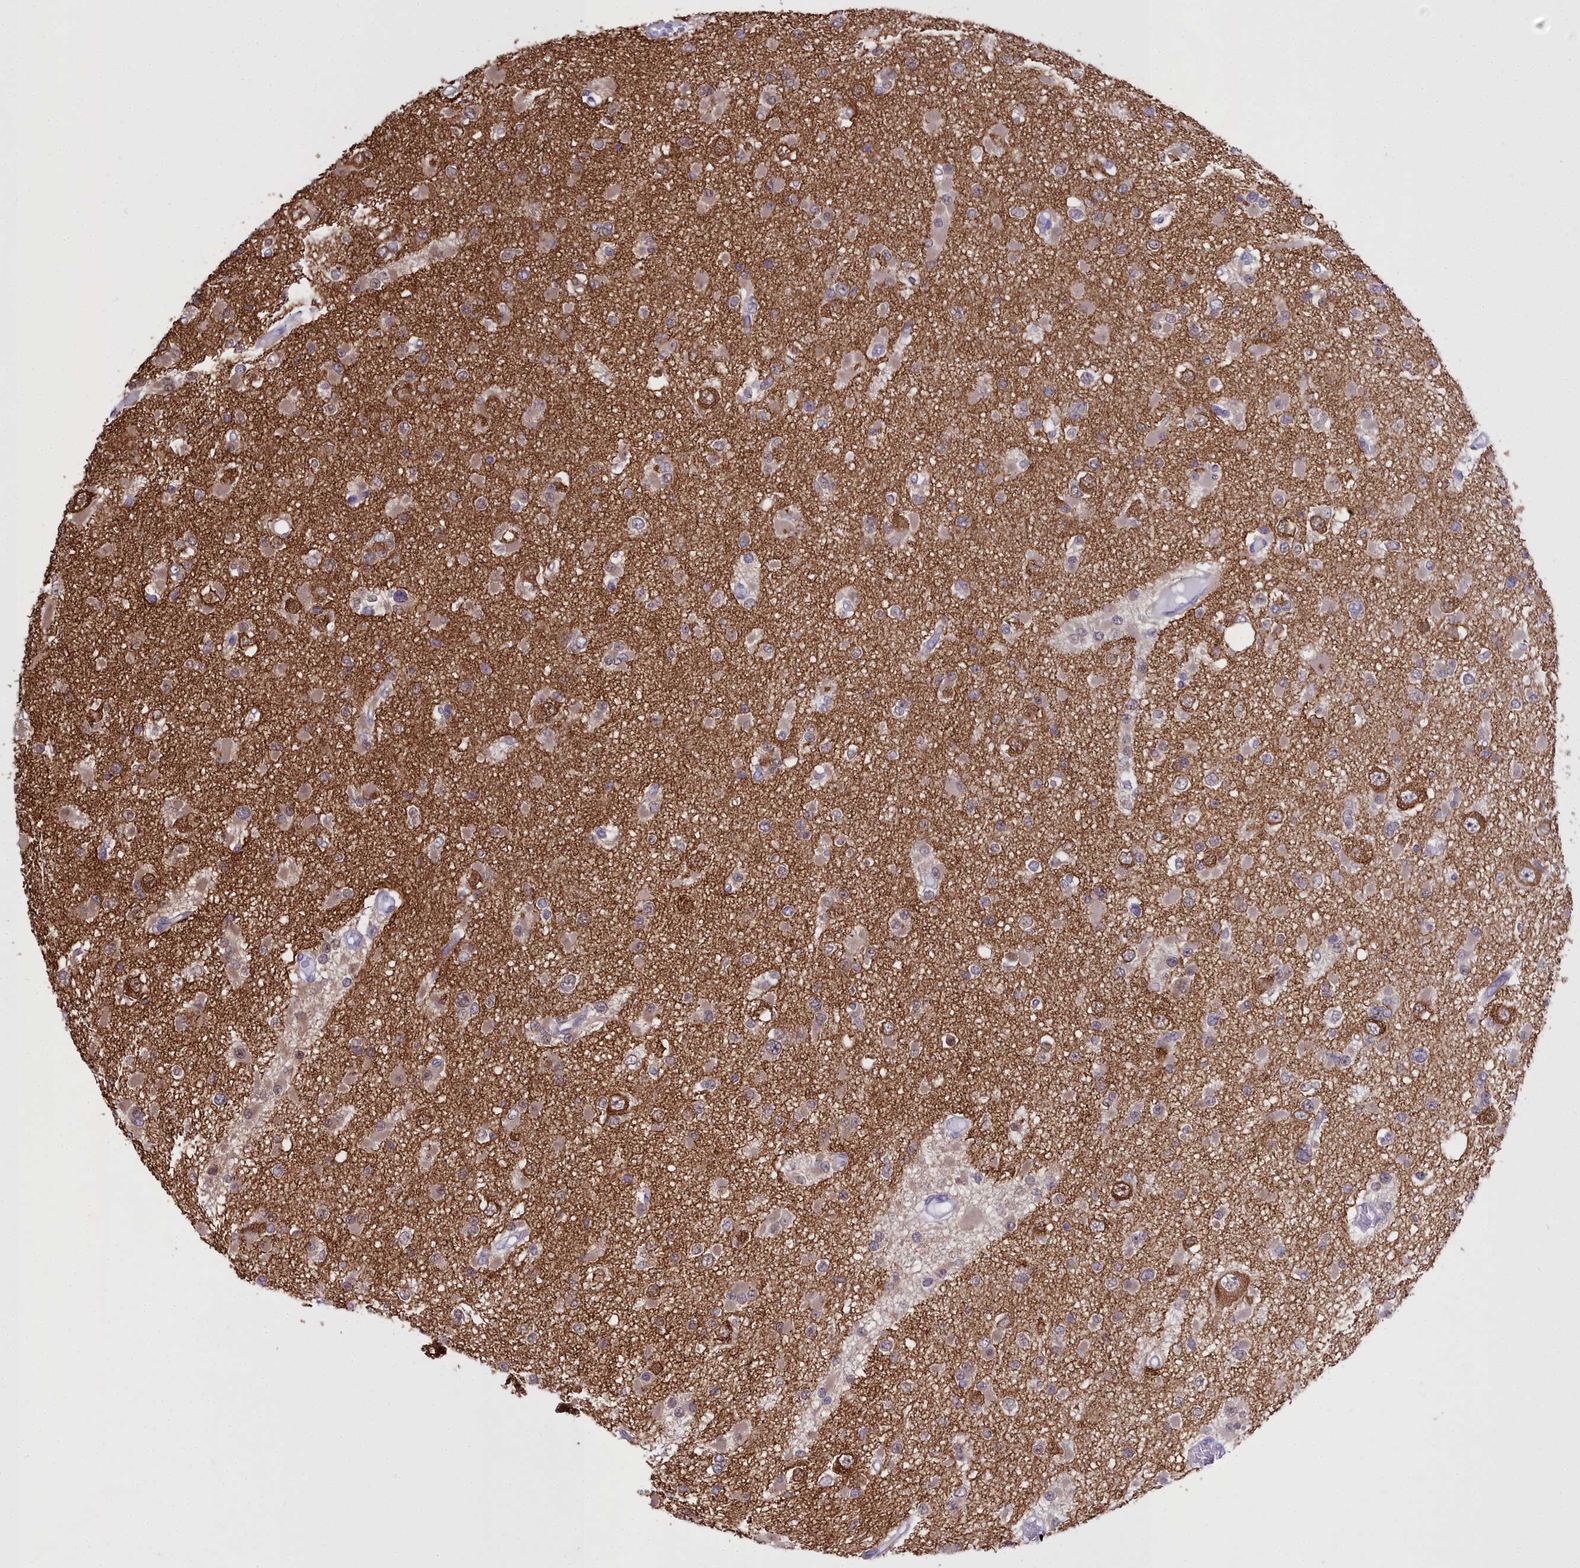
{"staining": {"intensity": "weak", "quantity": "25%-75%", "location": "cytoplasmic/membranous"}, "tissue": "glioma", "cell_type": "Tumor cells", "image_type": "cancer", "snomed": [{"axis": "morphology", "description": "Glioma, malignant, Low grade"}, {"axis": "topography", "description": "Brain"}], "caption": "A photomicrograph showing weak cytoplasmic/membranous expression in approximately 25%-75% of tumor cells in glioma, as visualized by brown immunohistochemical staining.", "gene": "MAP6", "patient": {"sex": "female", "age": 22}}